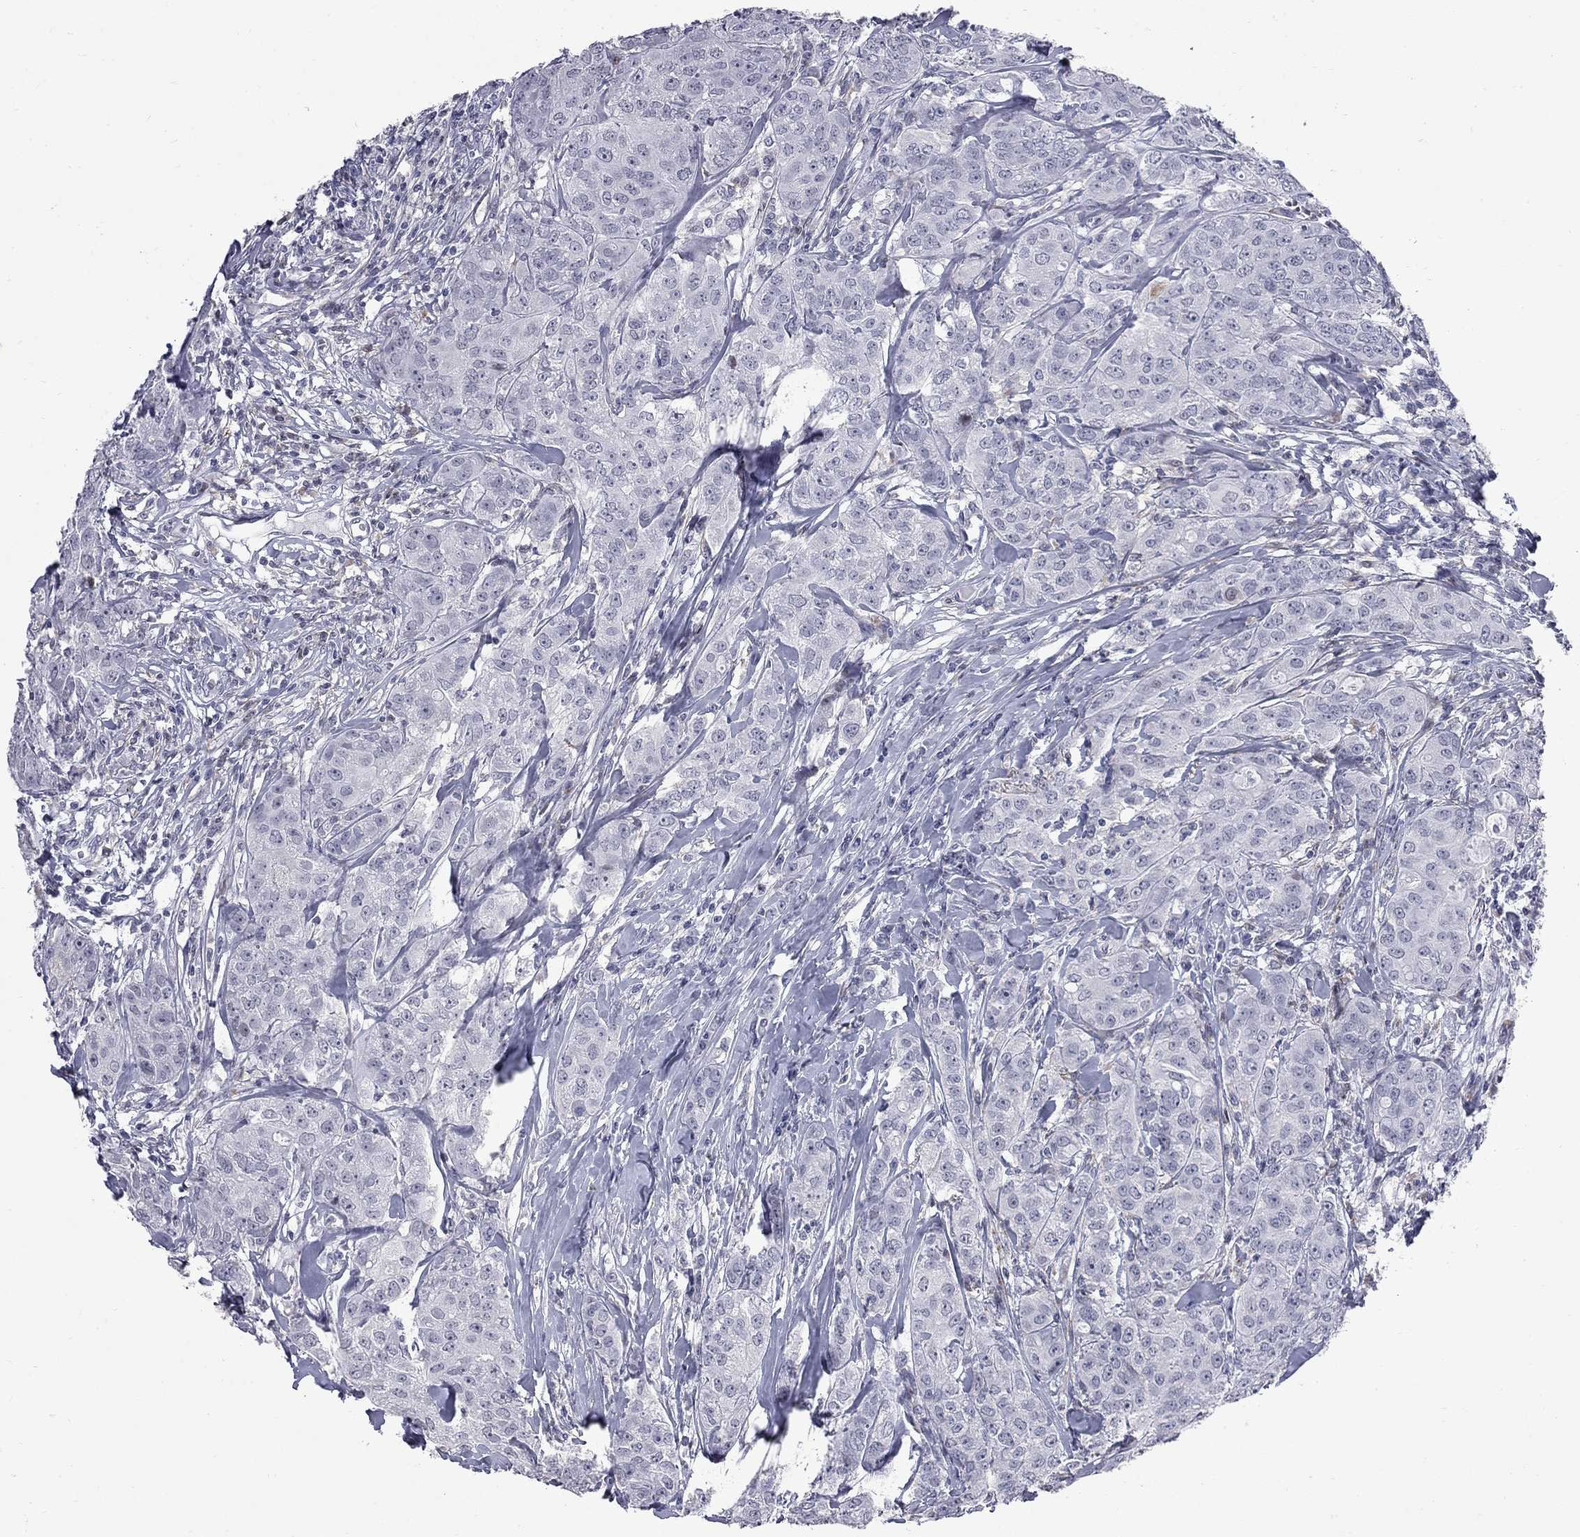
{"staining": {"intensity": "negative", "quantity": "none", "location": "none"}, "tissue": "breast cancer", "cell_type": "Tumor cells", "image_type": "cancer", "snomed": [{"axis": "morphology", "description": "Duct carcinoma"}, {"axis": "topography", "description": "Breast"}], "caption": "Tumor cells are negative for brown protein staining in breast cancer (invasive ductal carcinoma). (DAB immunohistochemistry (IHC), high magnification).", "gene": "ZNF154", "patient": {"sex": "female", "age": 43}}